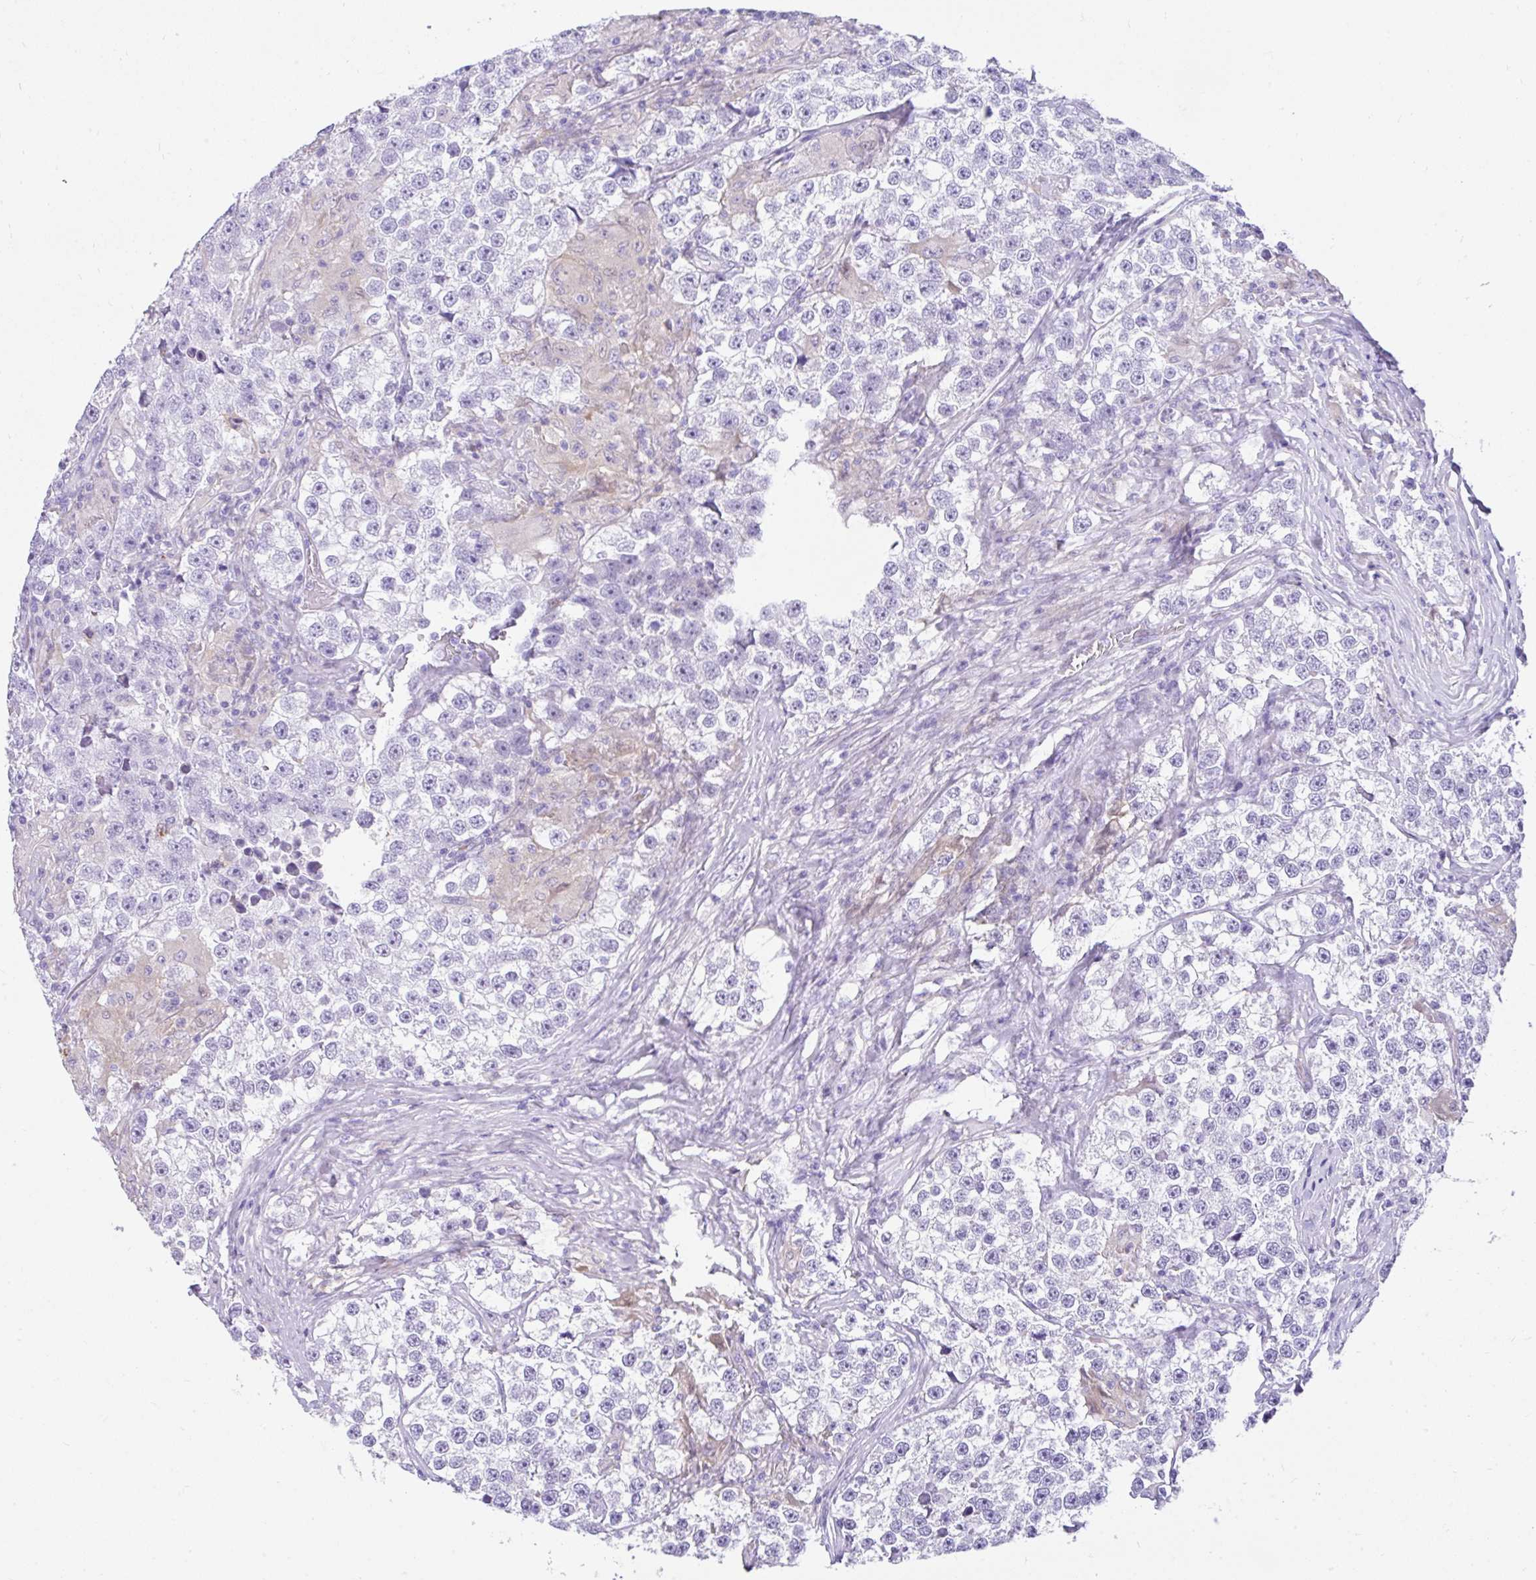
{"staining": {"intensity": "negative", "quantity": "none", "location": "none"}, "tissue": "testis cancer", "cell_type": "Tumor cells", "image_type": "cancer", "snomed": [{"axis": "morphology", "description": "Seminoma, NOS"}, {"axis": "topography", "description": "Testis"}], "caption": "The micrograph displays no staining of tumor cells in testis seminoma.", "gene": "NHLH2", "patient": {"sex": "male", "age": 46}}